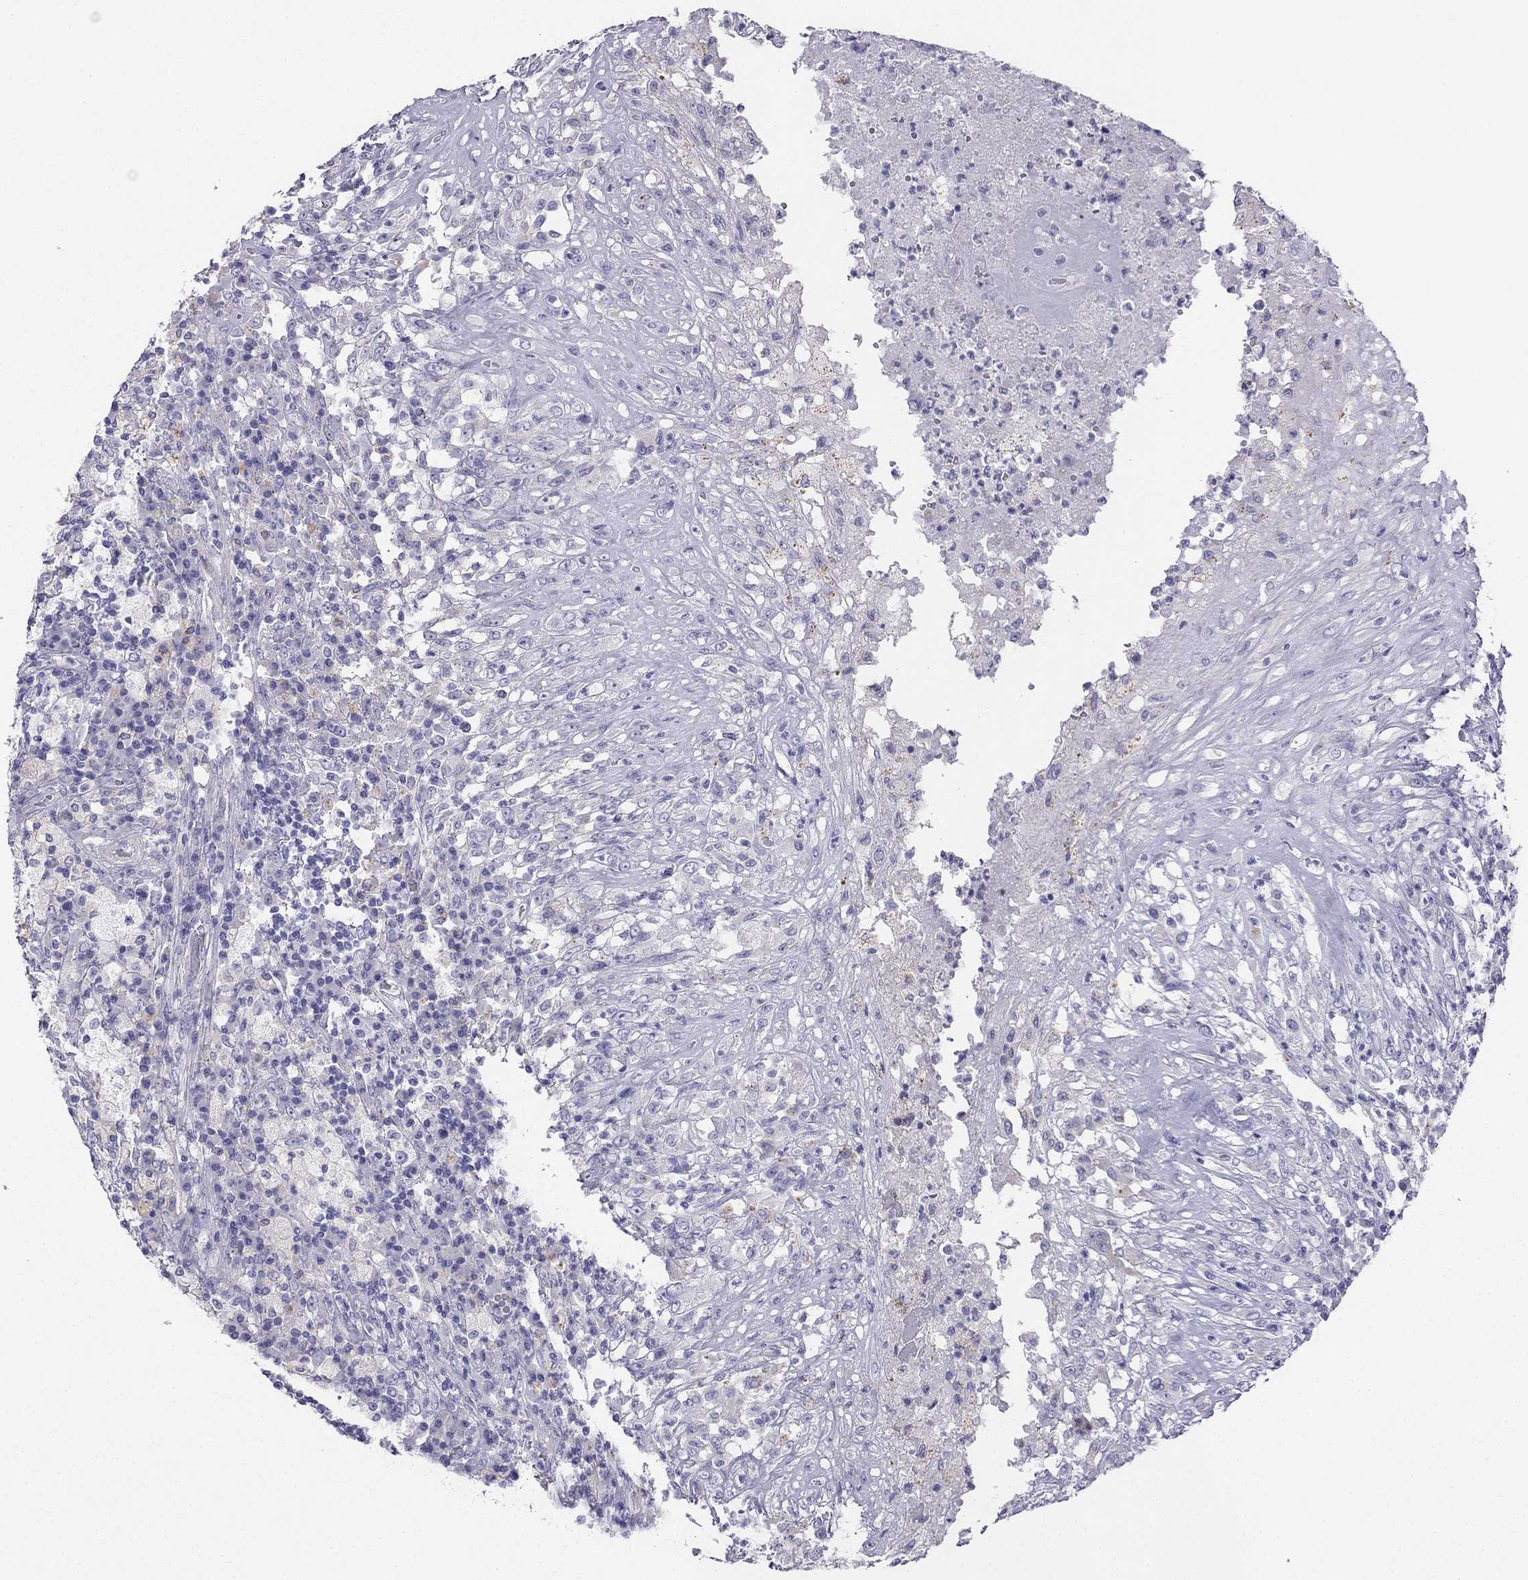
{"staining": {"intensity": "negative", "quantity": "none", "location": "none"}, "tissue": "testis cancer", "cell_type": "Tumor cells", "image_type": "cancer", "snomed": [{"axis": "morphology", "description": "Necrosis, NOS"}, {"axis": "morphology", "description": "Carcinoma, Embryonal, NOS"}, {"axis": "topography", "description": "Testis"}], "caption": "Human embryonal carcinoma (testis) stained for a protein using IHC displays no staining in tumor cells.", "gene": "ALOXE3", "patient": {"sex": "male", "age": 19}}